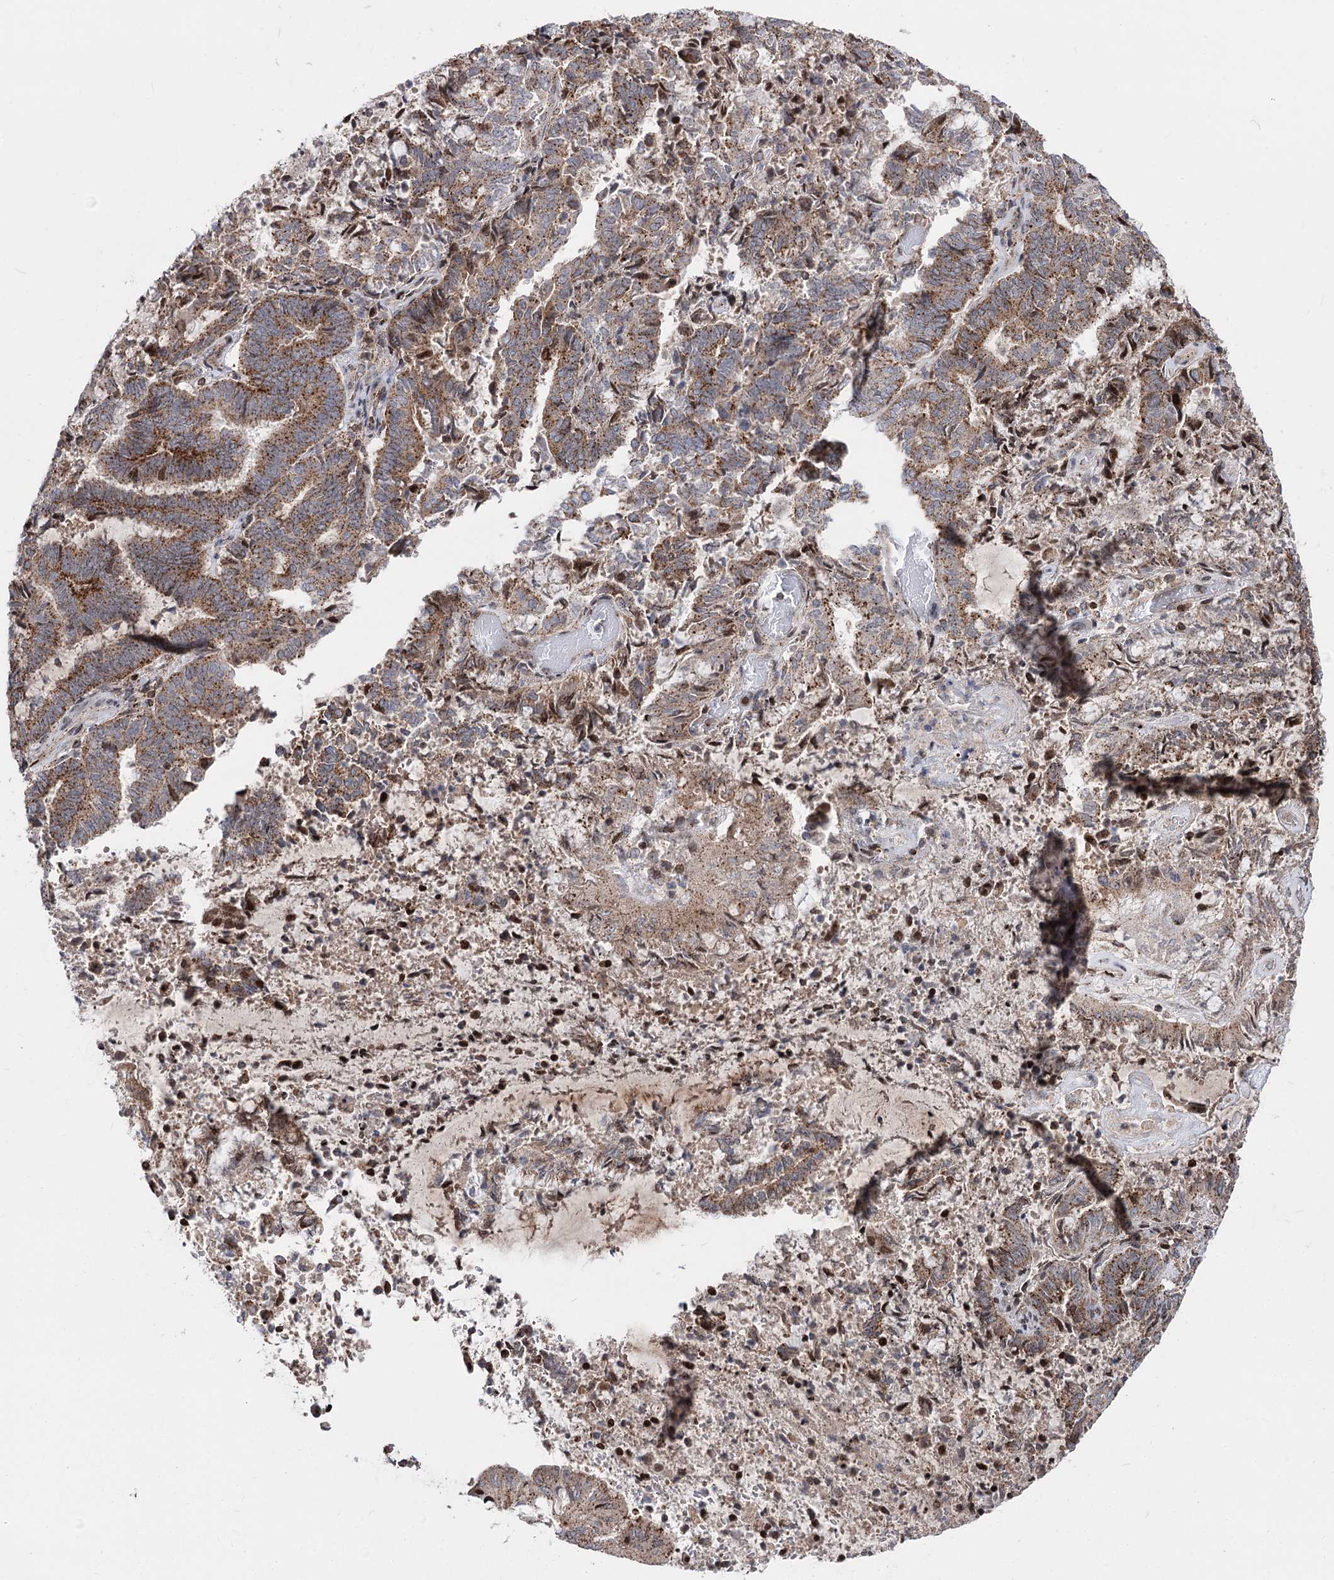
{"staining": {"intensity": "moderate", "quantity": ">75%", "location": "cytoplasmic/membranous"}, "tissue": "endometrial cancer", "cell_type": "Tumor cells", "image_type": "cancer", "snomed": [{"axis": "morphology", "description": "Adenocarcinoma, NOS"}, {"axis": "topography", "description": "Endometrium"}], "caption": "A medium amount of moderate cytoplasmic/membranous positivity is seen in about >75% of tumor cells in endometrial adenocarcinoma tissue. (DAB (3,3'-diaminobenzidine) IHC, brown staining for protein, blue staining for nuclei).", "gene": "ZFYVE27", "patient": {"sex": "female", "age": 80}}